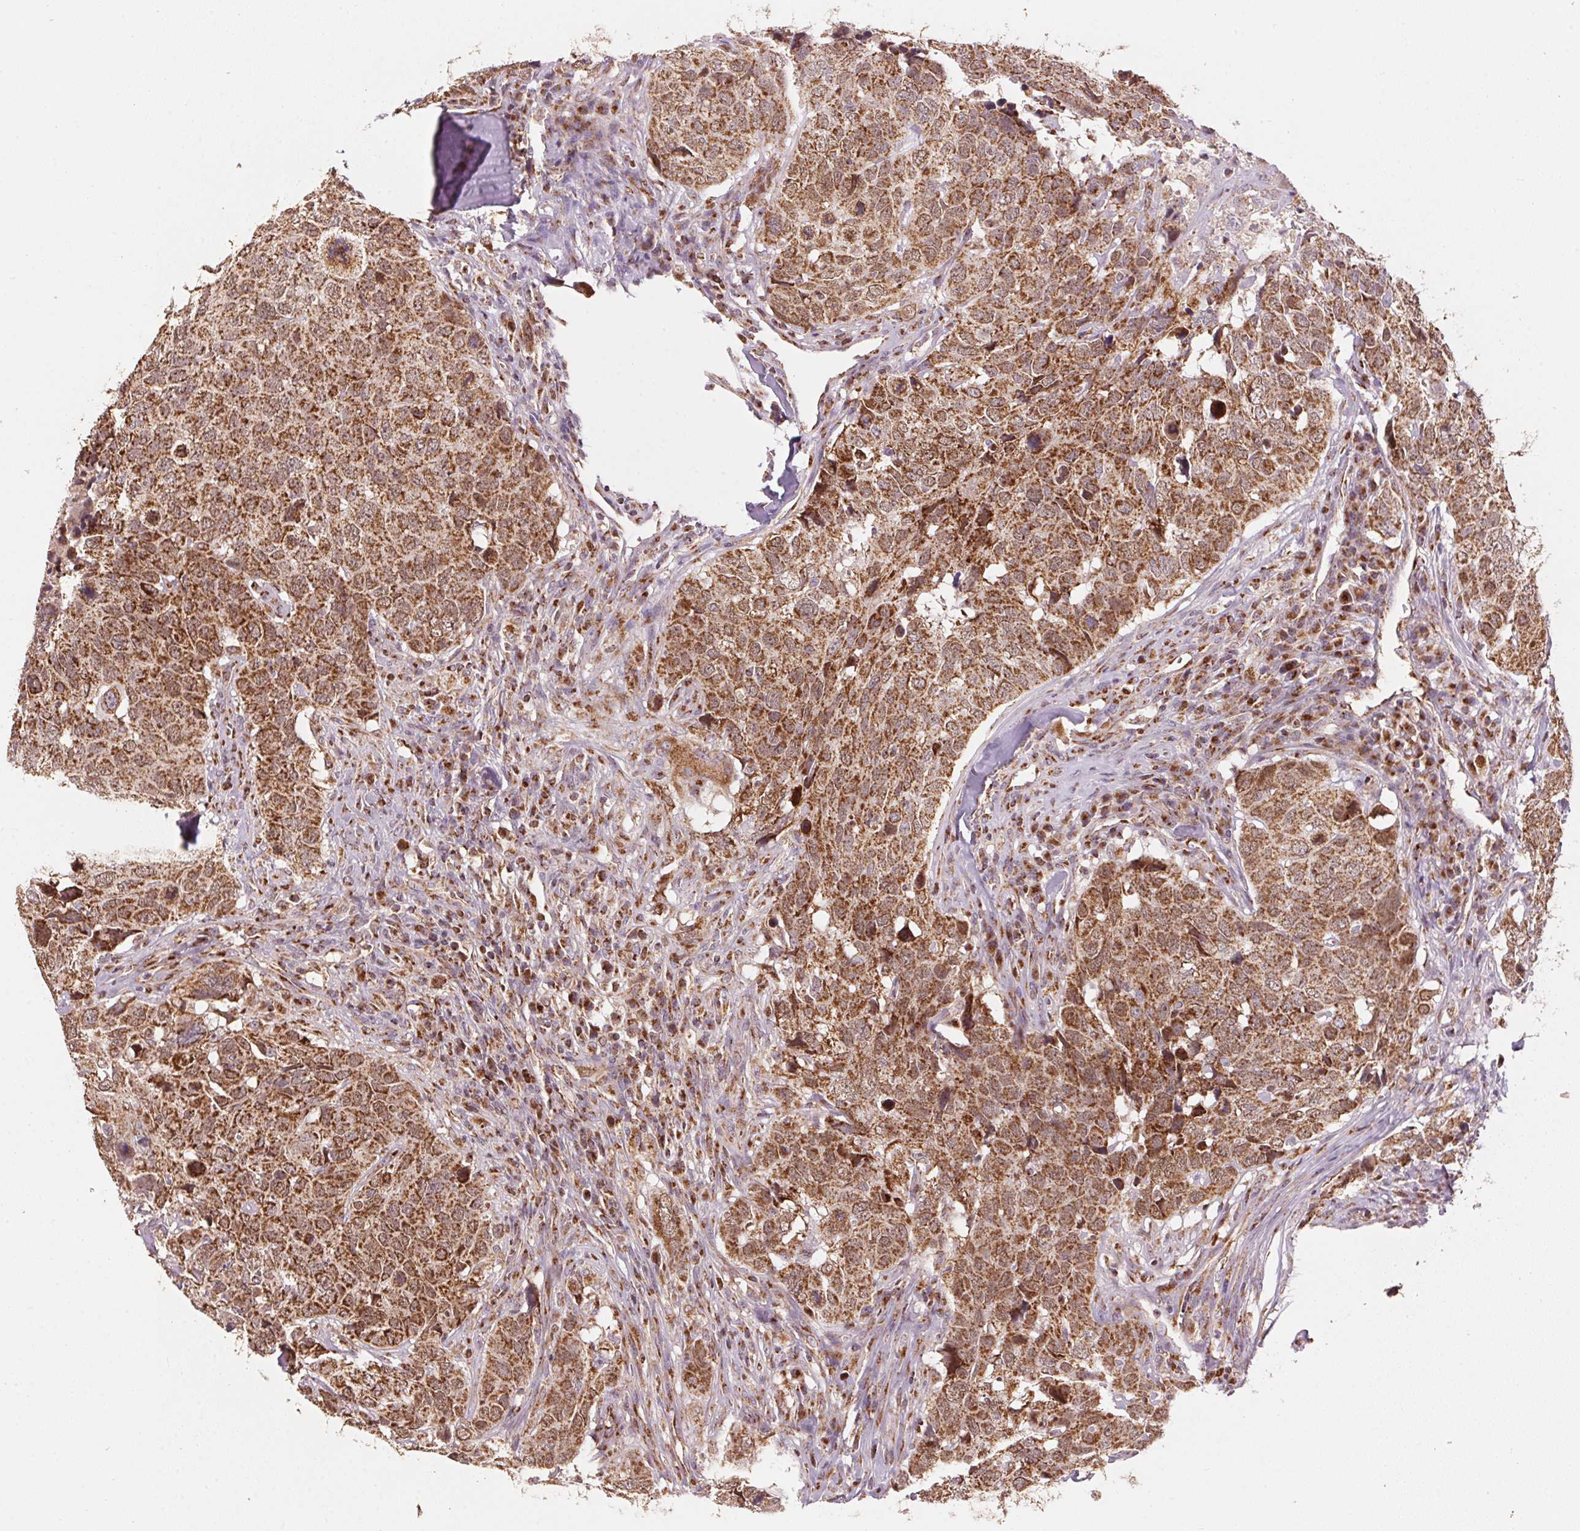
{"staining": {"intensity": "strong", "quantity": ">75%", "location": "cytoplasmic/membranous"}, "tissue": "head and neck cancer", "cell_type": "Tumor cells", "image_type": "cancer", "snomed": [{"axis": "morphology", "description": "Normal tissue, NOS"}, {"axis": "morphology", "description": "Squamous cell carcinoma, NOS"}, {"axis": "topography", "description": "Skeletal muscle"}, {"axis": "topography", "description": "Vascular tissue"}, {"axis": "topography", "description": "Peripheral nerve tissue"}, {"axis": "topography", "description": "Head-Neck"}], "caption": "Strong cytoplasmic/membranous protein positivity is present in about >75% of tumor cells in head and neck cancer.", "gene": "TOMM70", "patient": {"sex": "male", "age": 66}}